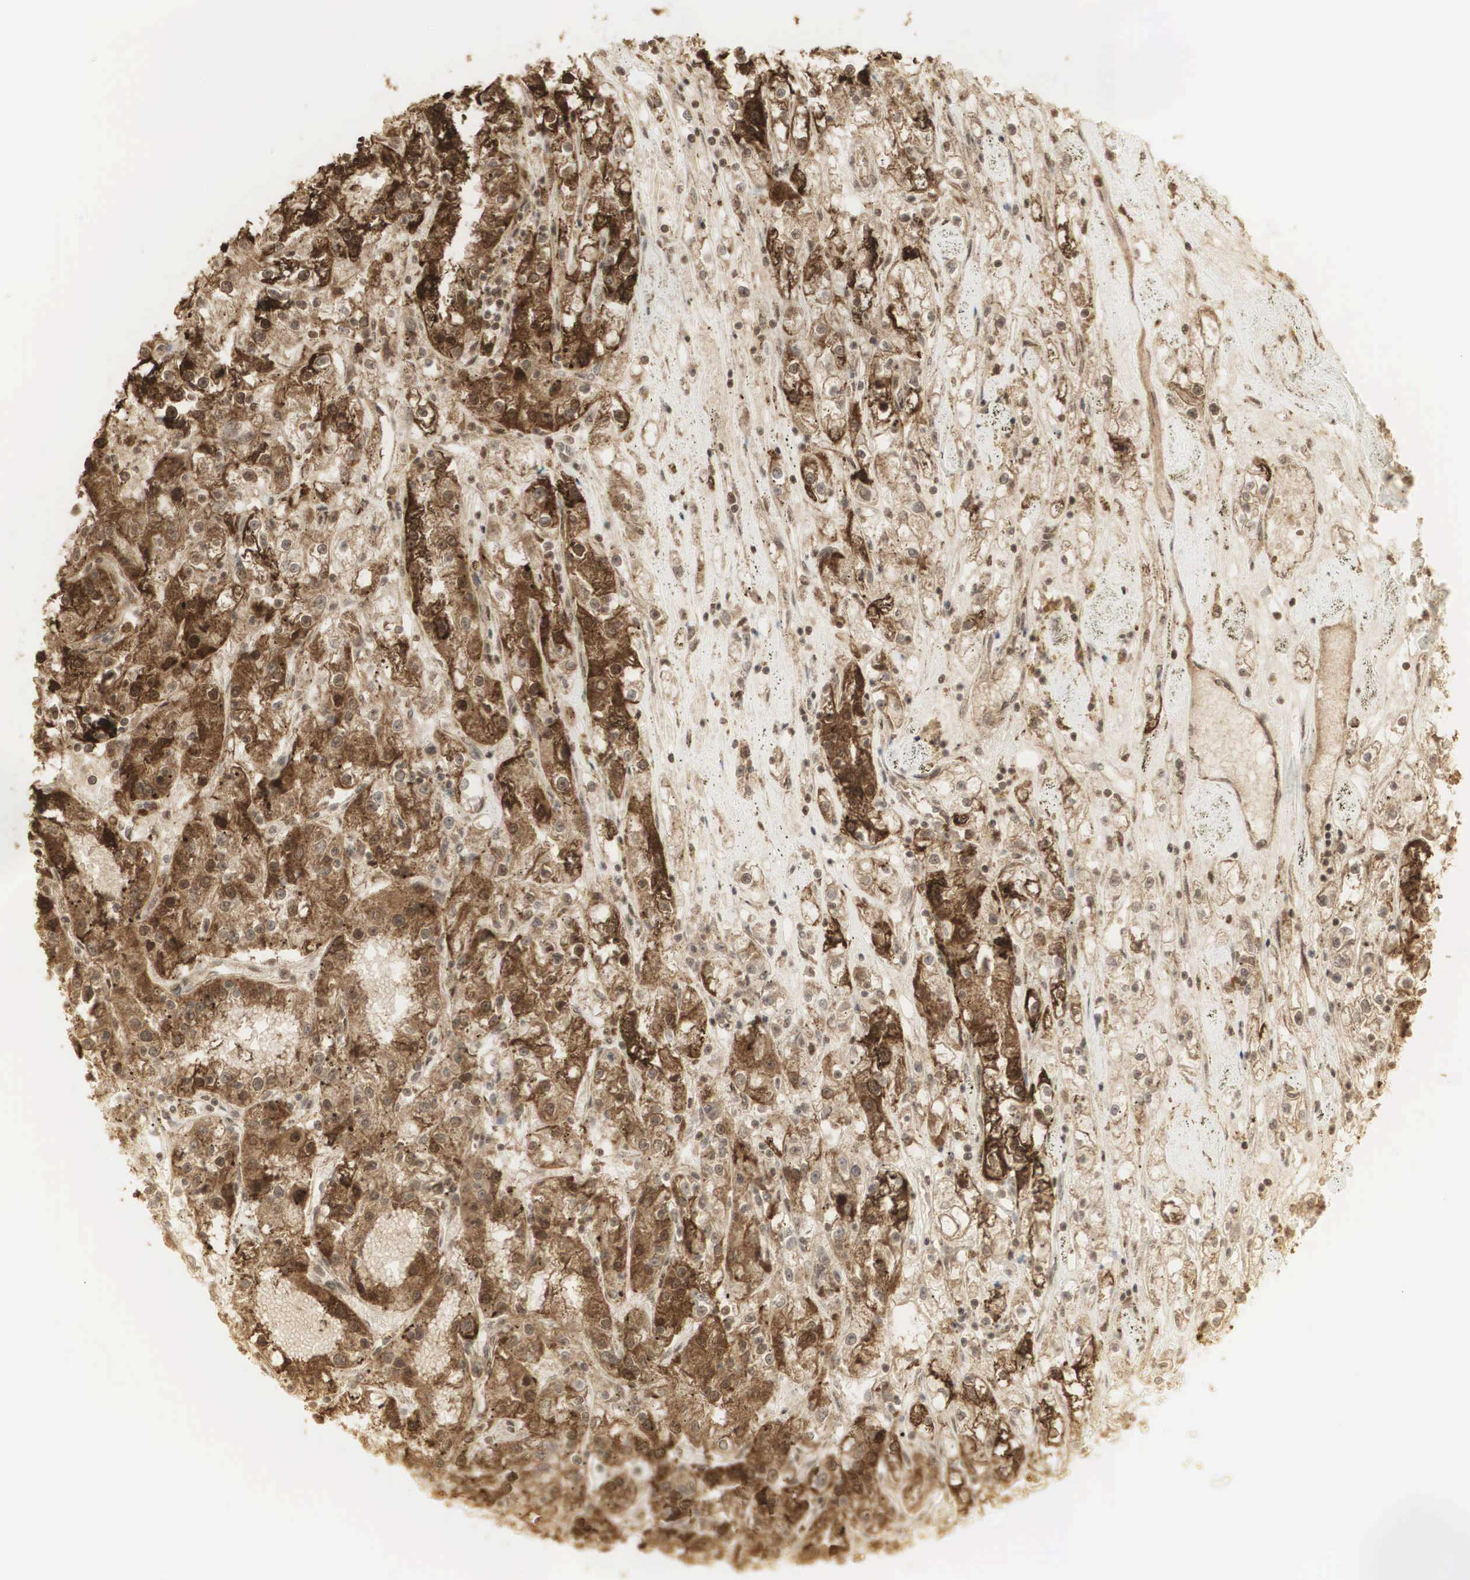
{"staining": {"intensity": "strong", "quantity": ">75%", "location": "cytoplasmic/membranous,nuclear"}, "tissue": "renal cancer", "cell_type": "Tumor cells", "image_type": "cancer", "snomed": [{"axis": "morphology", "description": "Adenocarcinoma, NOS"}, {"axis": "topography", "description": "Kidney"}], "caption": "This is a photomicrograph of immunohistochemistry staining of renal cancer (adenocarcinoma), which shows strong staining in the cytoplasmic/membranous and nuclear of tumor cells.", "gene": "RNF113A", "patient": {"sex": "male", "age": 56}}